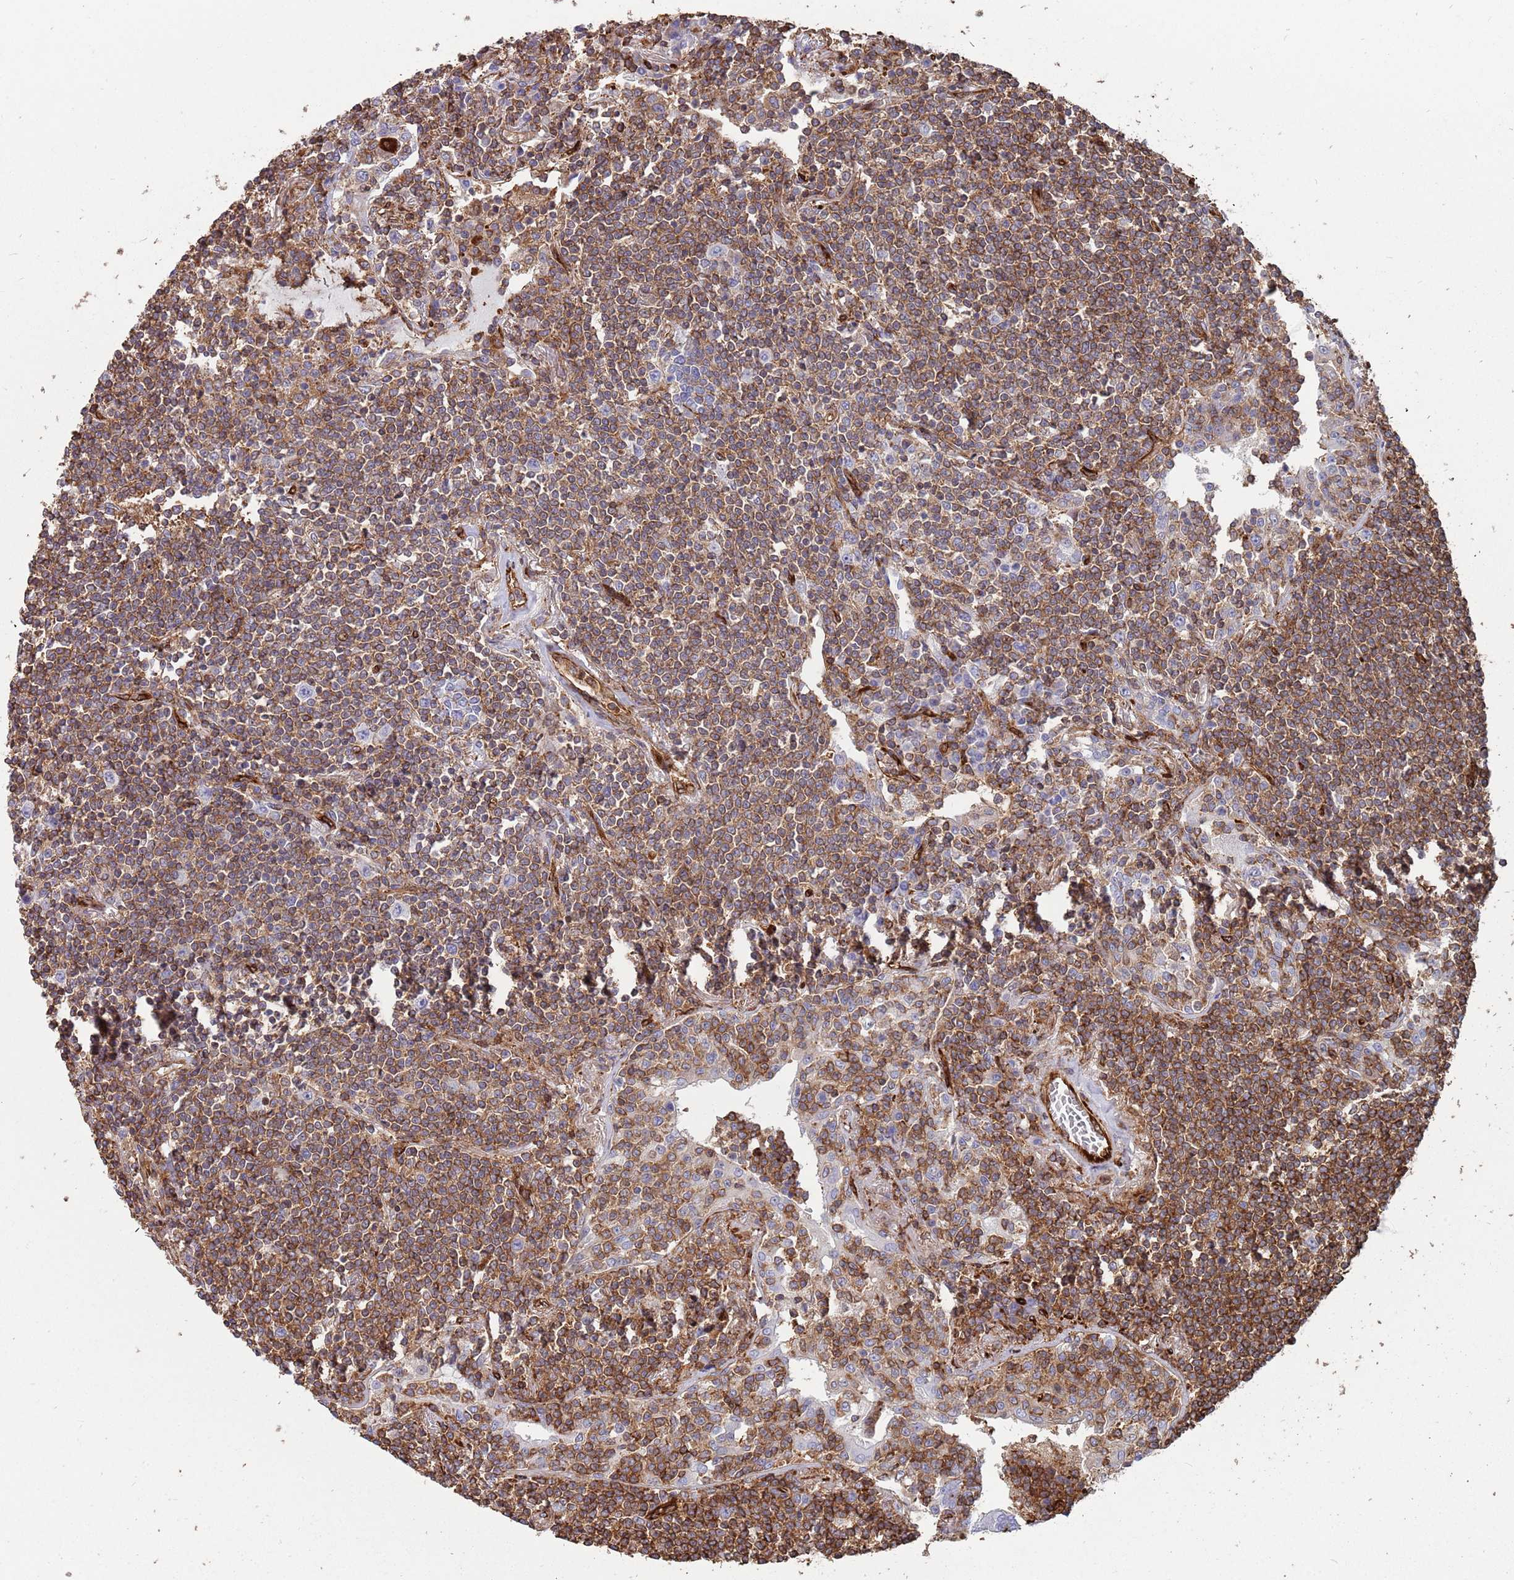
{"staining": {"intensity": "strong", "quantity": ">75%", "location": "cytoplasmic/membranous"}, "tissue": "lymphoma", "cell_type": "Tumor cells", "image_type": "cancer", "snomed": [{"axis": "morphology", "description": "Malignant lymphoma, non-Hodgkin's type, Low grade"}, {"axis": "topography", "description": "Lung"}], "caption": "High-power microscopy captured an immunohistochemistry (IHC) photomicrograph of malignant lymphoma, non-Hodgkin's type (low-grade), revealing strong cytoplasmic/membranous staining in approximately >75% of tumor cells. Using DAB (brown) and hematoxylin (blue) stains, captured at high magnification using brightfield microscopy.", "gene": "KBTBD7", "patient": {"sex": "female", "age": 71}}